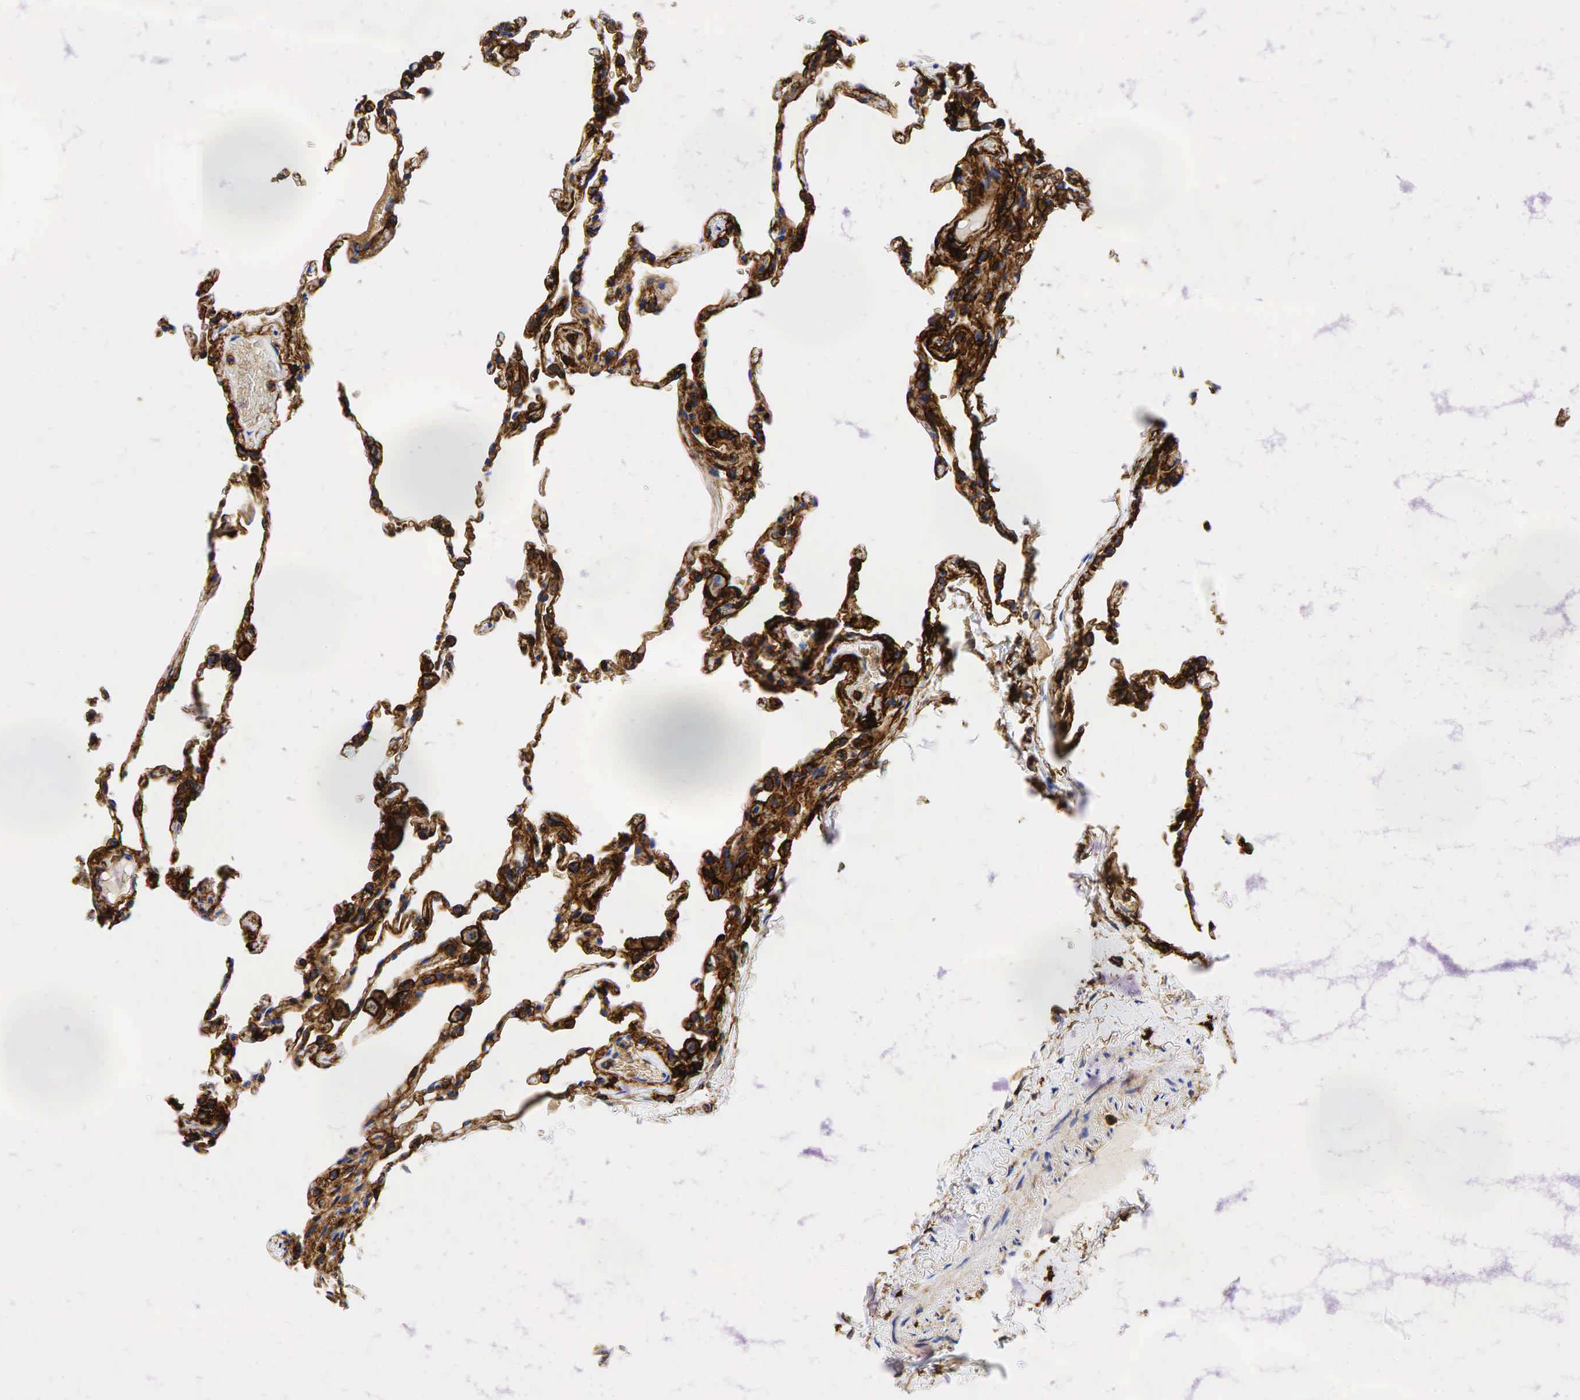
{"staining": {"intensity": "strong", "quantity": ">75%", "location": "cytoplasmic/membranous"}, "tissue": "lung", "cell_type": "Alveolar cells", "image_type": "normal", "snomed": [{"axis": "morphology", "description": "Normal tissue, NOS"}, {"axis": "topography", "description": "Lung"}], "caption": "Immunohistochemistry image of benign lung: human lung stained using IHC displays high levels of strong protein expression localized specifically in the cytoplasmic/membranous of alveolar cells, appearing as a cytoplasmic/membranous brown color.", "gene": "CD44", "patient": {"sex": "female", "age": 61}}